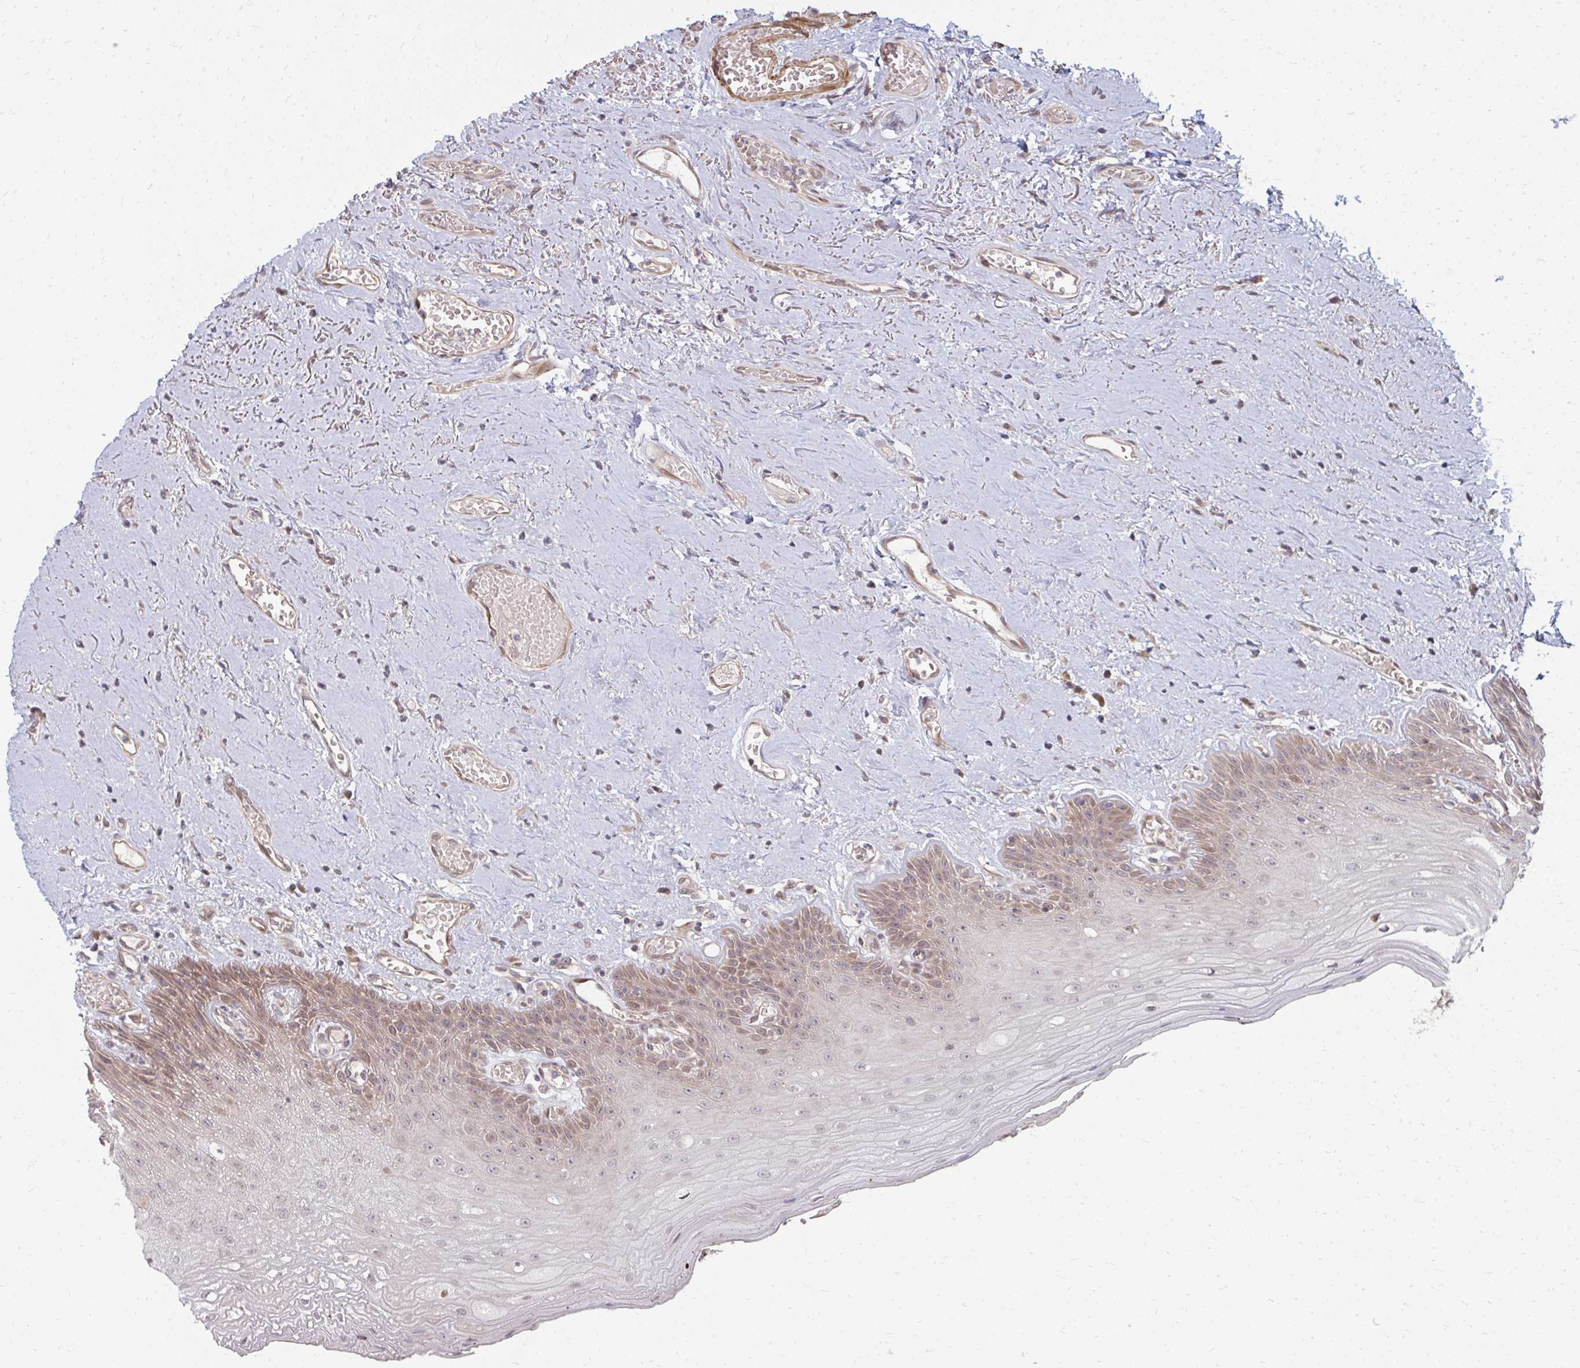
{"staining": {"intensity": "moderate", "quantity": "25%-75%", "location": "cytoplasmic/membranous,nuclear"}, "tissue": "oral mucosa", "cell_type": "Squamous epithelial cells", "image_type": "normal", "snomed": [{"axis": "morphology", "description": "Normal tissue, NOS"}, {"axis": "morphology", "description": "Squamous cell carcinoma, NOS"}, {"axis": "topography", "description": "Oral tissue"}, {"axis": "topography", "description": "Peripheral nerve tissue"}, {"axis": "topography", "description": "Head-Neck"}], "caption": "Immunohistochemical staining of normal human oral mucosa displays medium levels of moderate cytoplasmic/membranous,nuclear staining in approximately 25%-75% of squamous epithelial cells. The protein of interest is shown in brown color, while the nuclei are stained blue.", "gene": "ZNF285", "patient": {"sex": "female", "age": 59}}